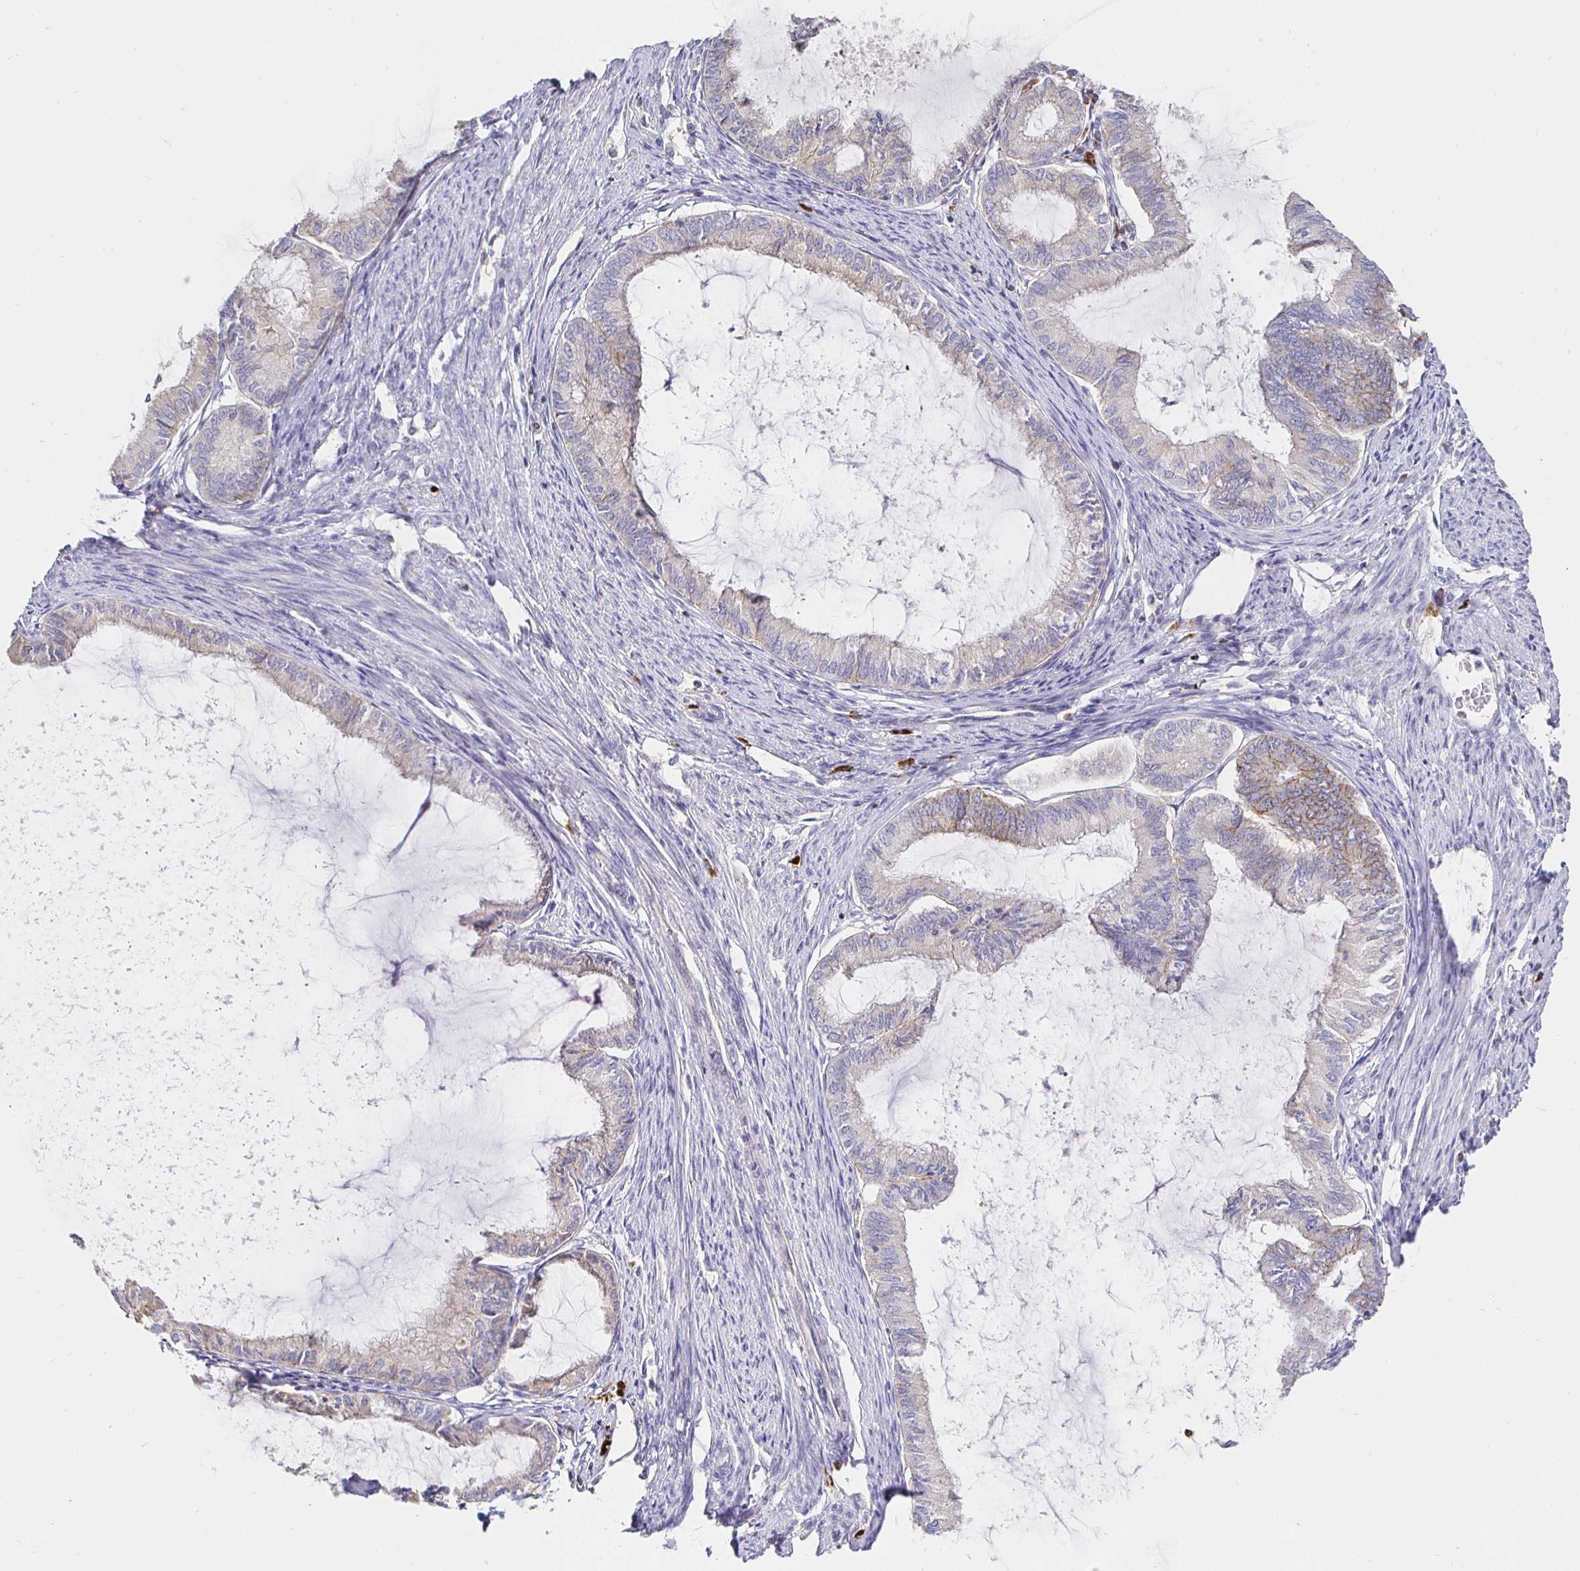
{"staining": {"intensity": "weak", "quantity": "<25%", "location": "cytoplasmic/membranous"}, "tissue": "endometrial cancer", "cell_type": "Tumor cells", "image_type": "cancer", "snomed": [{"axis": "morphology", "description": "Adenocarcinoma, NOS"}, {"axis": "topography", "description": "Endometrium"}], "caption": "IHC image of neoplastic tissue: human adenocarcinoma (endometrial) stained with DAB (3,3'-diaminobenzidine) exhibits no significant protein staining in tumor cells.", "gene": "CXCR3", "patient": {"sex": "female", "age": 86}}